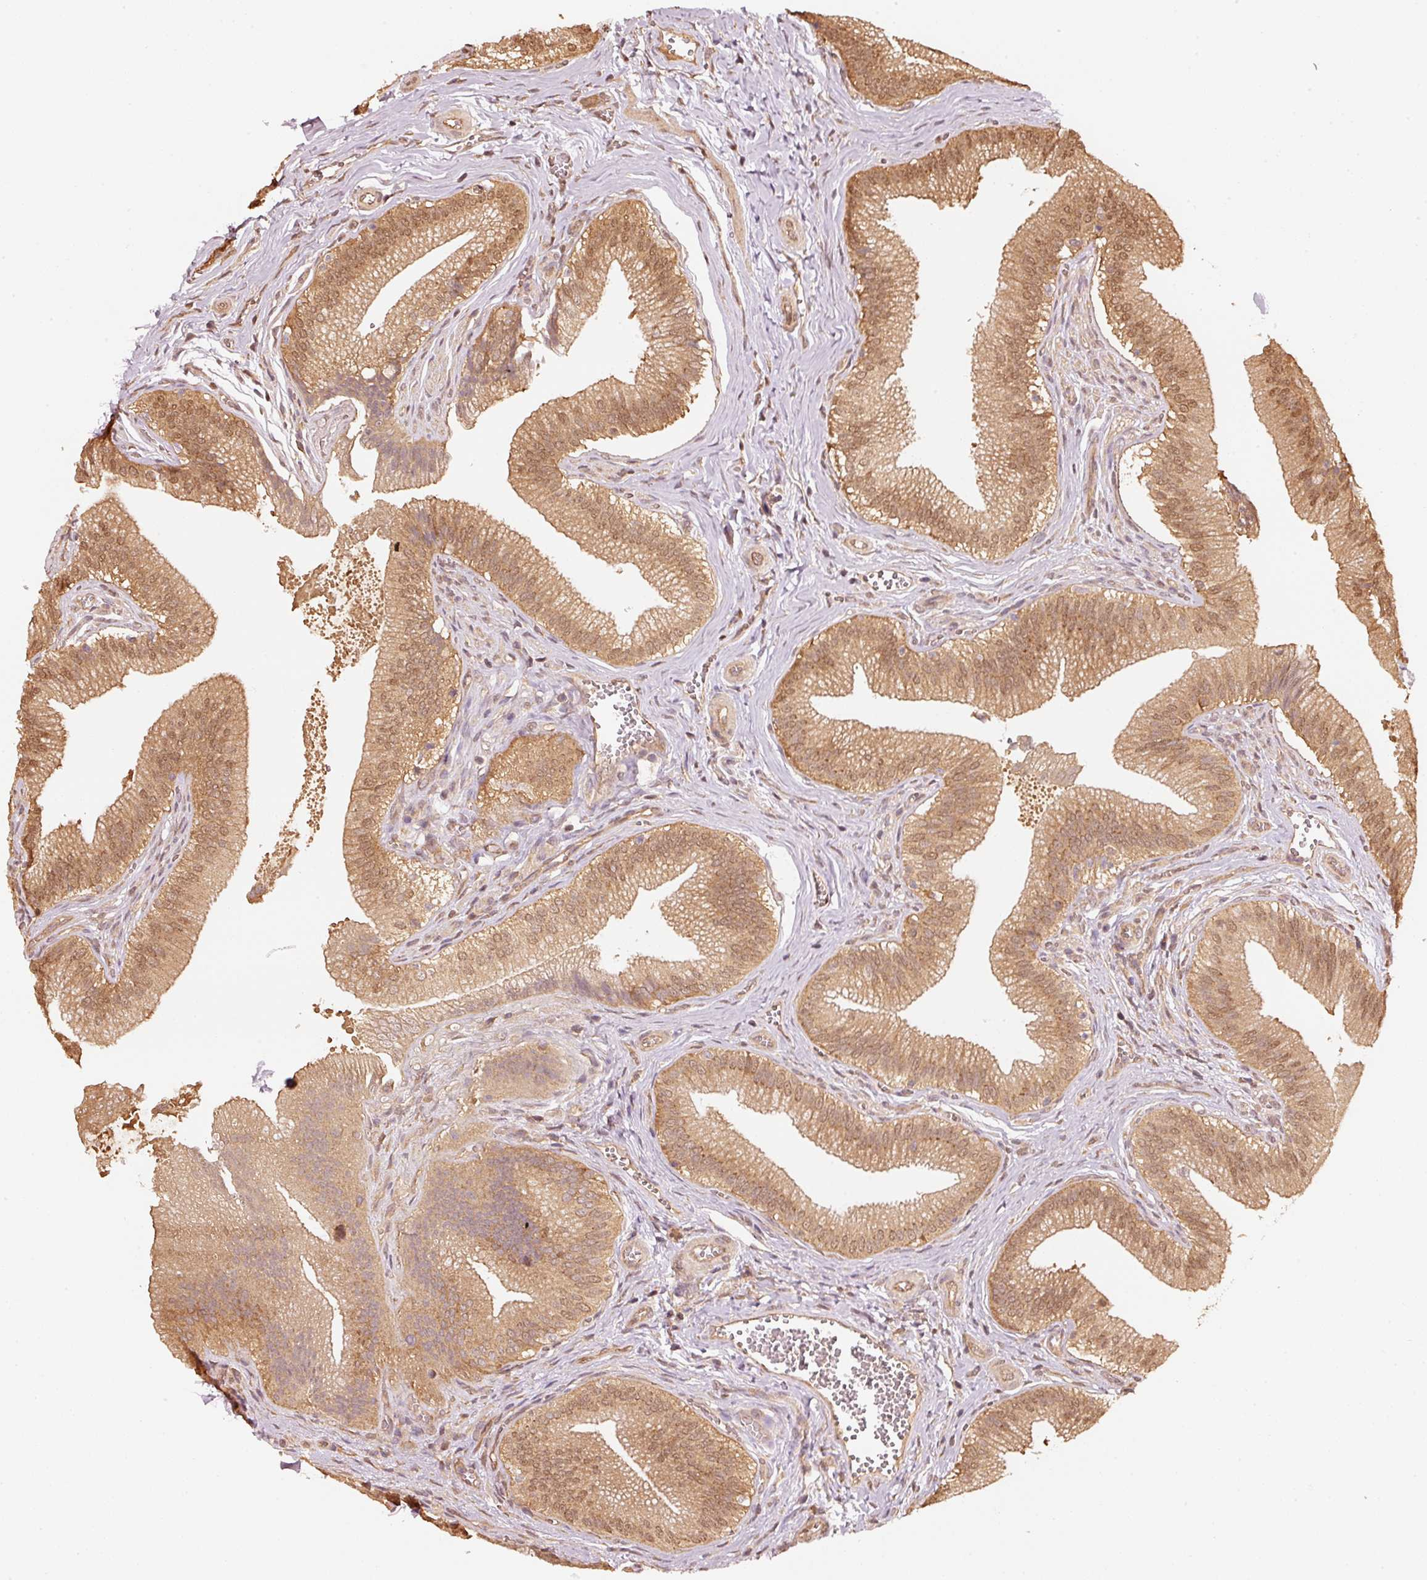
{"staining": {"intensity": "moderate", "quantity": ">75%", "location": "cytoplasmic/membranous"}, "tissue": "gallbladder", "cell_type": "Glandular cells", "image_type": "normal", "snomed": [{"axis": "morphology", "description": "Normal tissue, NOS"}, {"axis": "topography", "description": "Gallbladder"}], "caption": "Brown immunohistochemical staining in benign human gallbladder reveals moderate cytoplasmic/membranous expression in about >75% of glandular cells.", "gene": "STAU1", "patient": {"sex": "male", "age": 17}}